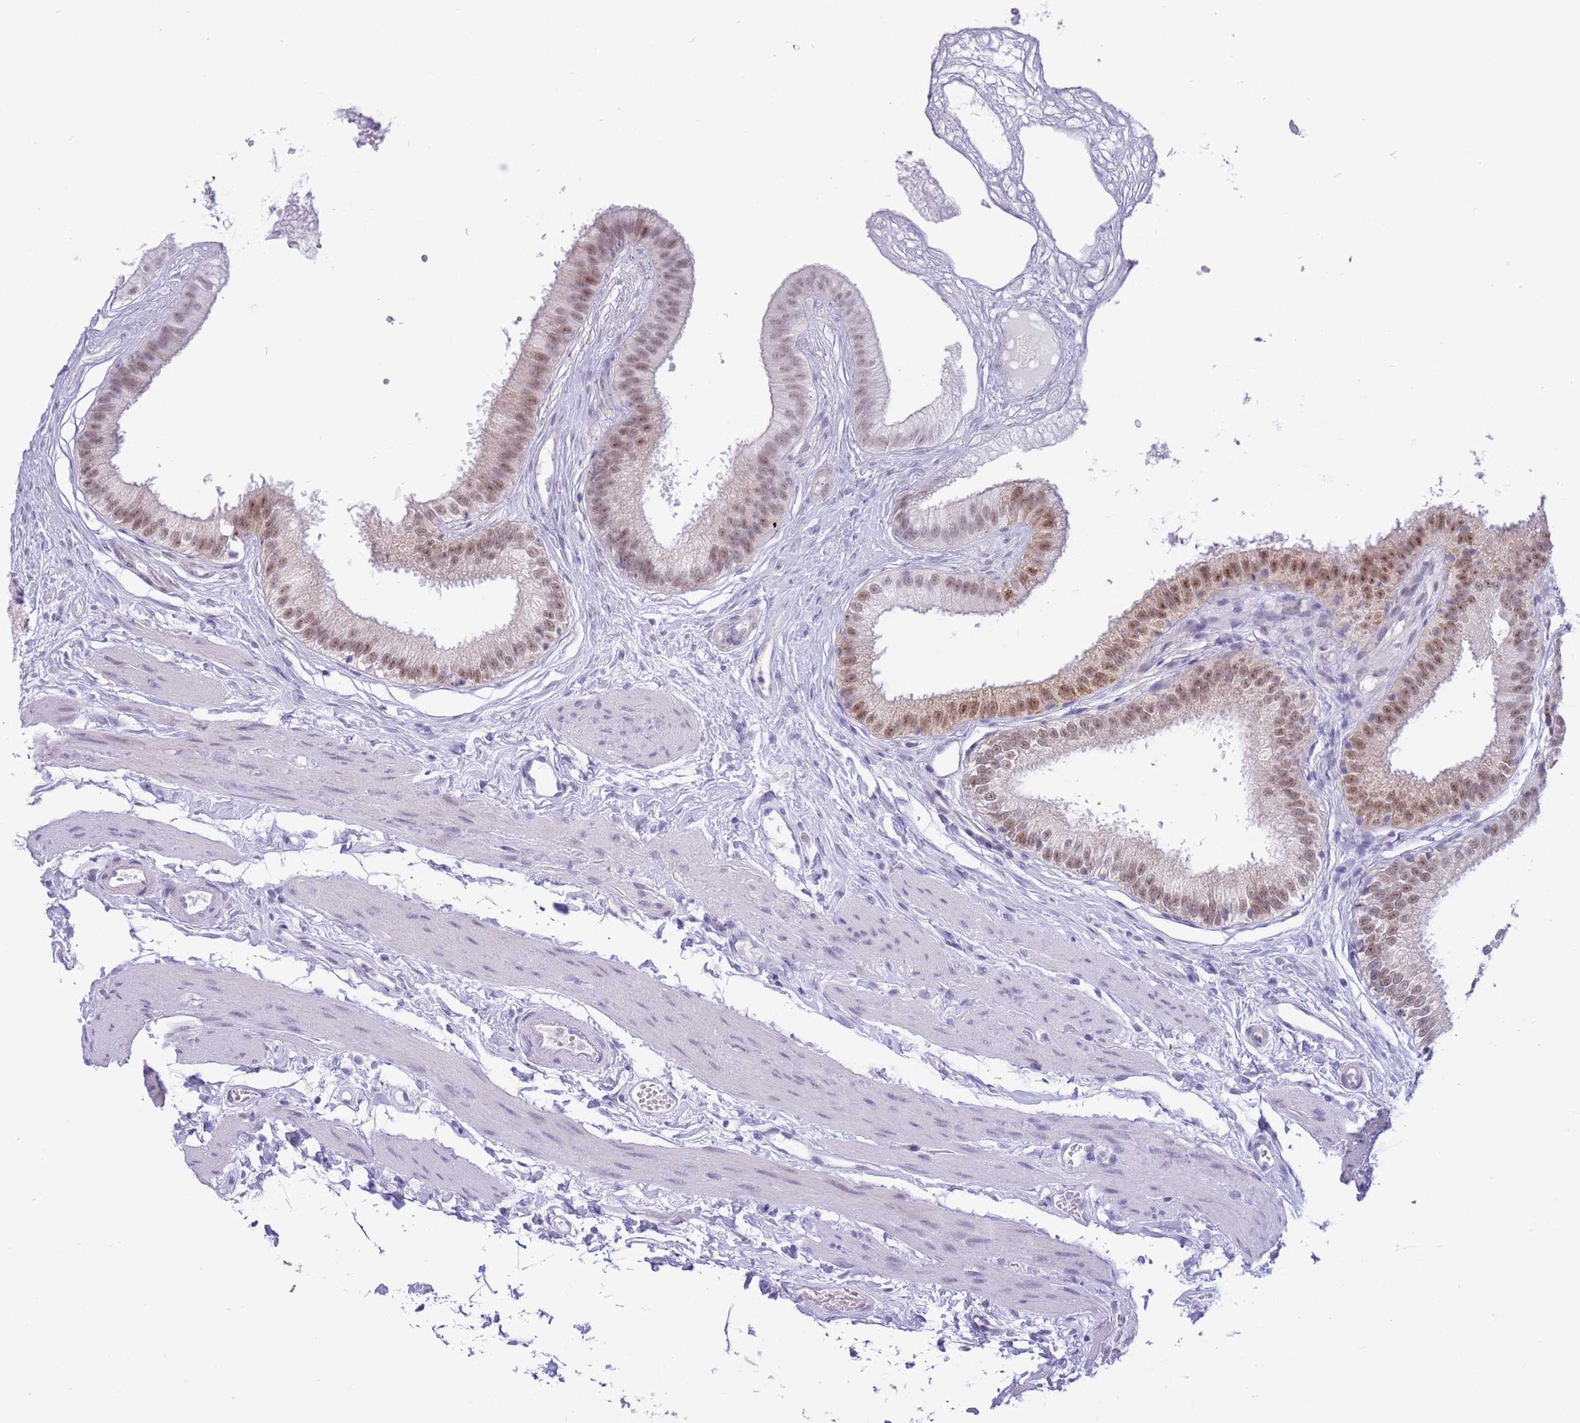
{"staining": {"intensity": "moderate", "quantity": ">75%", "location": "nuclear"}, "tissue": "gallbladder", "cell_type": "Glandular cells", "image_type": "normal", "snomed": [{"axis": "morphology", "description": "Normal tissue, NOS"}, {"axis": "topography", "description": "Gallbladder"}], "caption": "Glandular cells demonstrate medium levels of moderate nuclear expression in about >75% of cells in unremarkable human gallbladder.", "gene": "CYP2B6", "patient": {"sex": "female", "age": 54}}